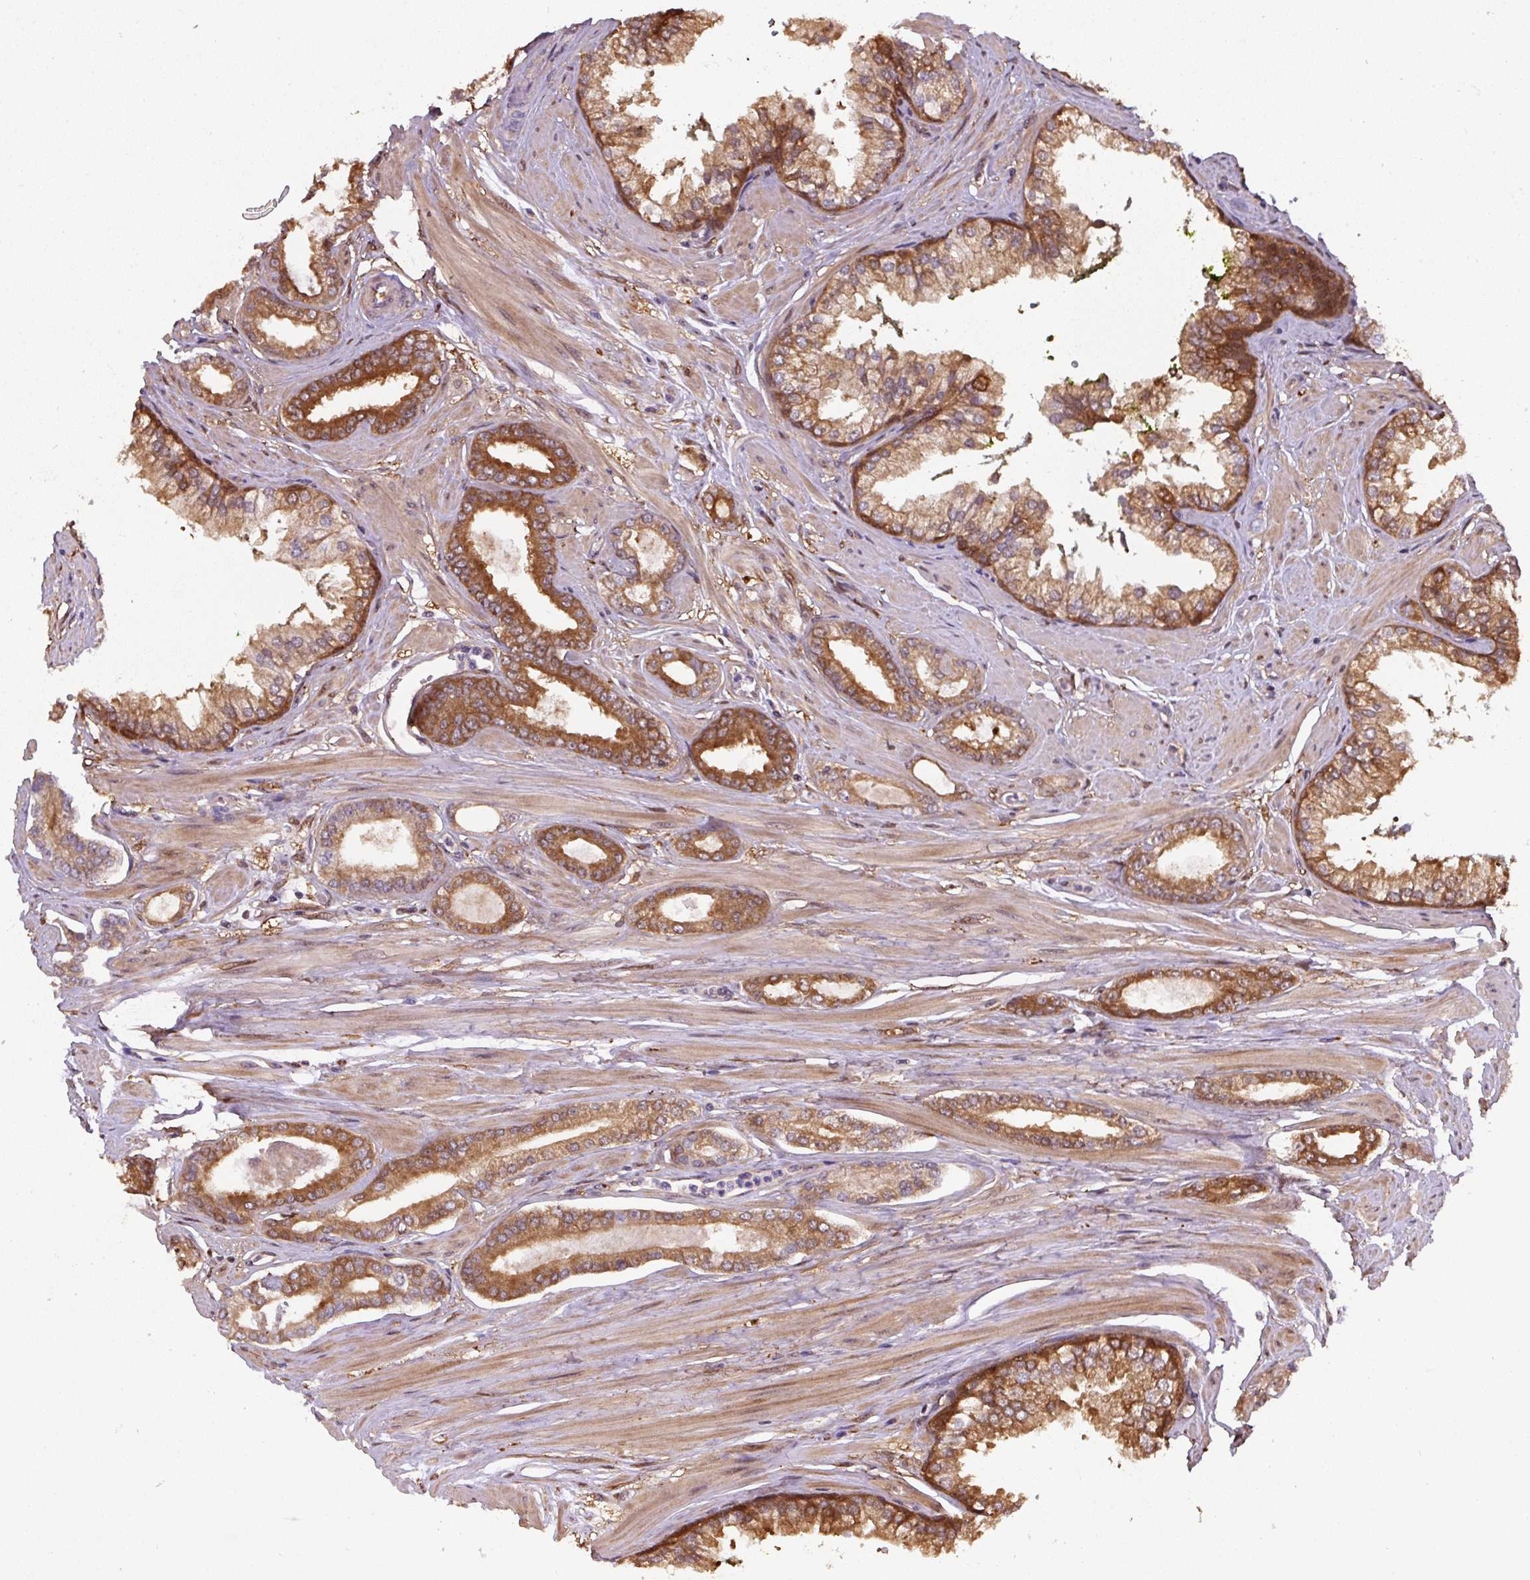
{"staining": {"intensity": "moderate", "quantity": ">75%", "location": "cytoplasmic/membranous"}, "tissue": "prostate cancer", "cell_type": "Tumor cells", "image_type": "cancer", "snomed": [{"axis": "morphology", "description": "Adenocarcinoma, Low grade"}, {"axis": "topography", "description": "Prostate"}], "caption": "A brown stain labels moderate cytoplasmic/membranous staining of a protein in prostate cancer (low-grade adenocarcinoma) tumor cells. Using DAB (3,3'-diaminobenzidine) (brown) and hematoxylin (blue) stains, captured at high magnification using brightfield microscopy.", "gene": "ST13", "patient": {"sex": "male", "age": 60}}